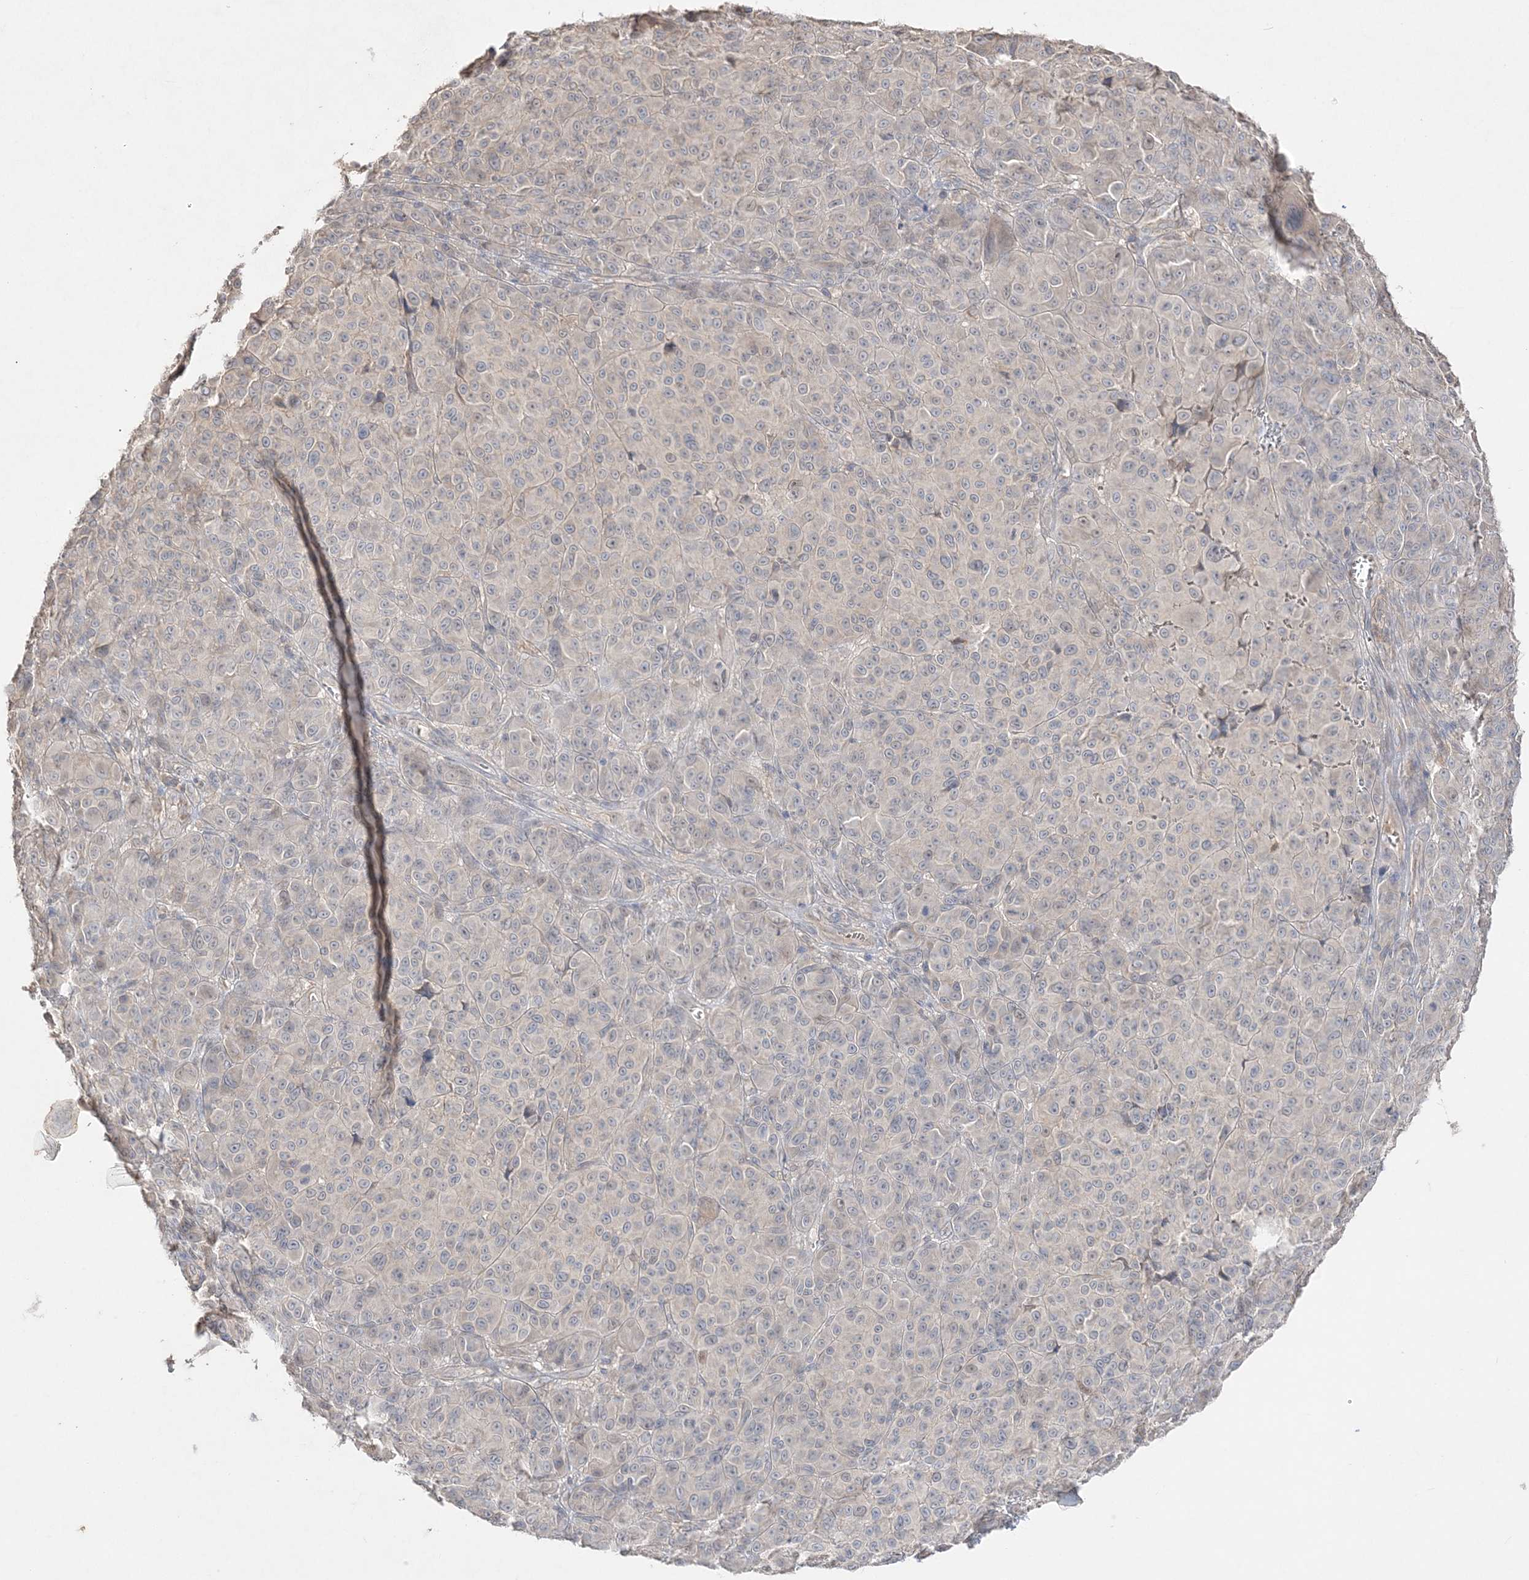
{"staining": {"intensity": "weak", "quantity": "<25%", "location": "cytoplasmic/membranous"}, "tissue": "melanoma", "cell_type": "Tumor cells", "image_type": "cancer", "snomed": [{"axis": "morphology", "description": "Malignant melanoma, NOS"}, {"axis": "topography", "description": "Skin"}], "caption": "Photomicrograph shows no significant protein staining in tumor cells of malignant melanoma.", "gene": "SH3BP4", "patient": {"sex": "male", "age": 73}}